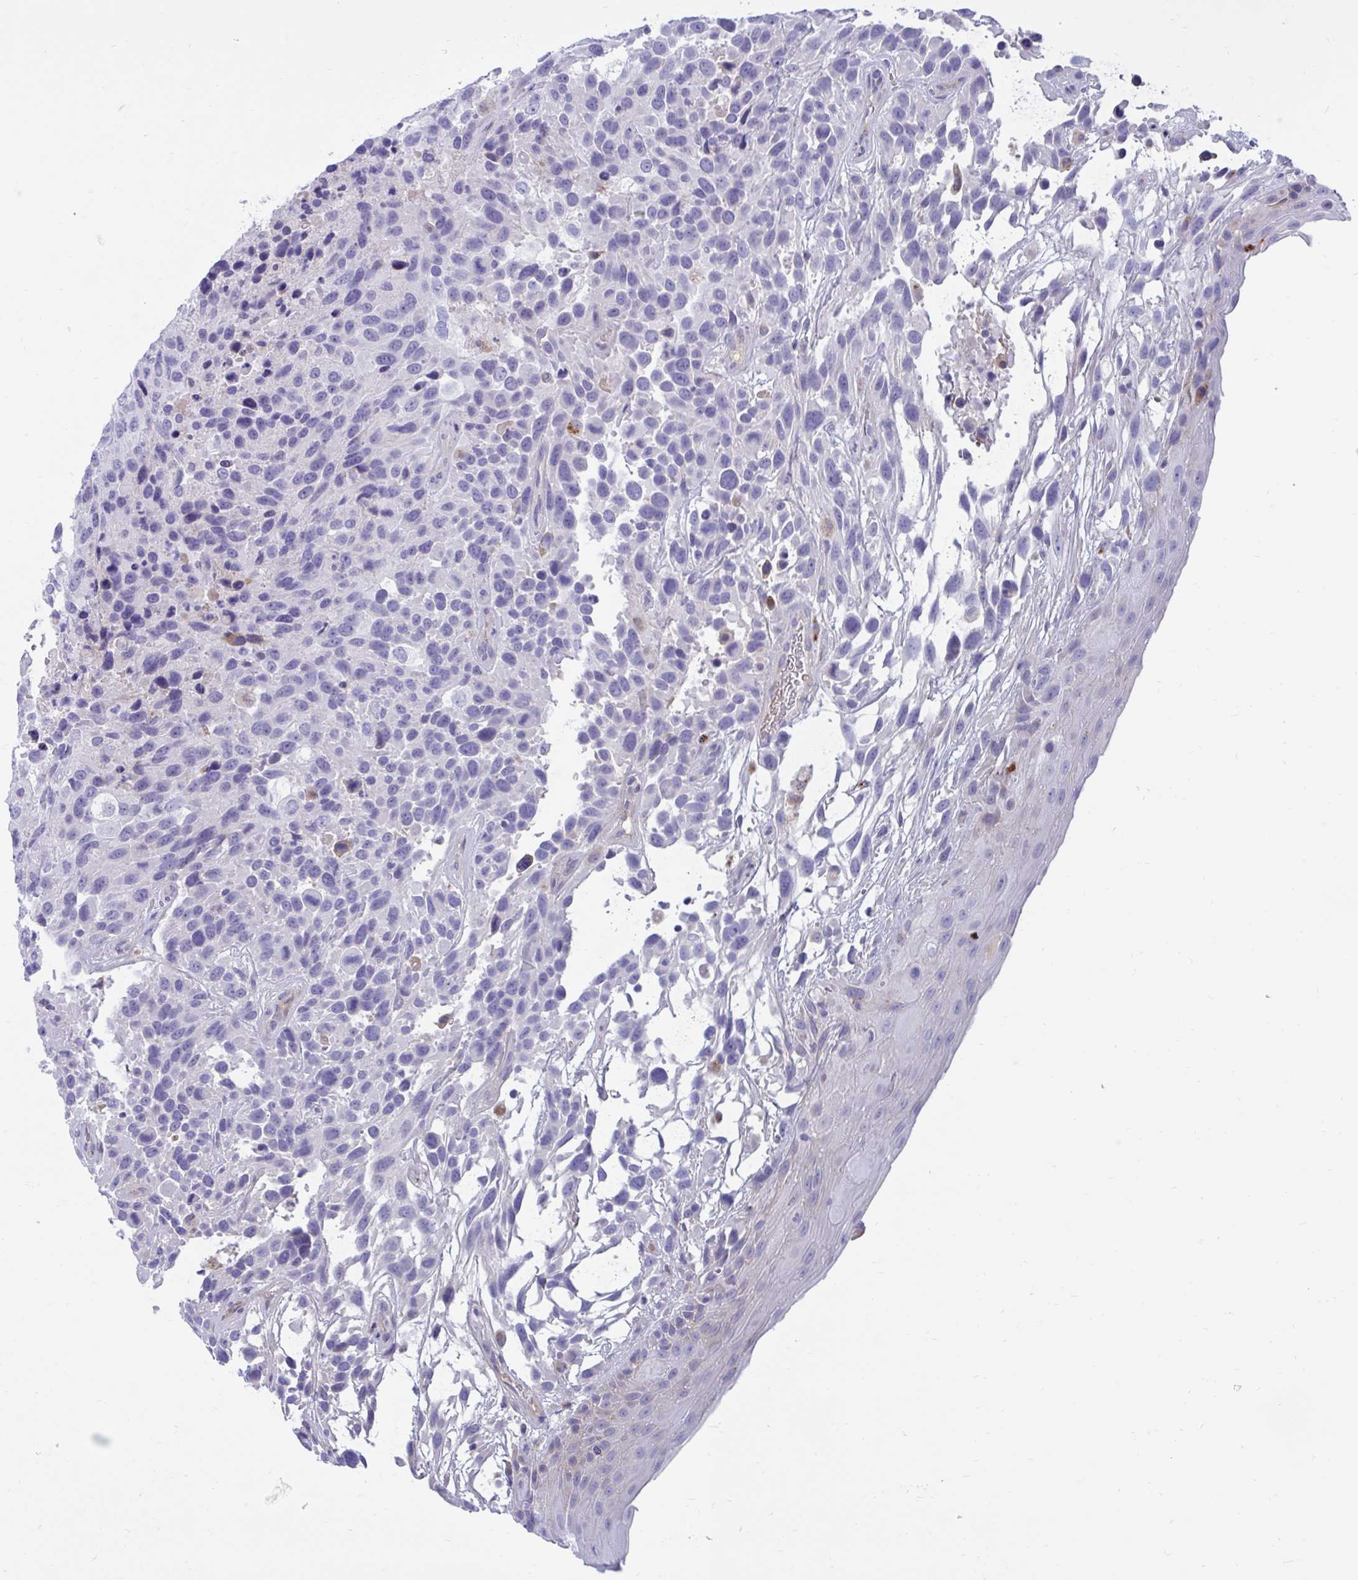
{"staining": {"intensity": "negative", "quantity": "none", "location": "none"}, "tissue": "urothelial cancer", "cell_type": "Tumor cells", "image_type": "cancer", "snomed": [{"axis": "morphology", "description": "Urothelial carcinoma, High grade"}, {"axis": "topography", "description": "Urinary bladder"}], "caption": "An immunohistochemistry micrograph of urothelial carcinoma (high-grade) is shown. There is no staining in tumor cells of urothelial carcinoma (high-grade). (DAB (3,3'-diaminobenzidine) IHC visualized using brightfield microscopy, high magnification).", "gene": "FAM219B", "patient": {"sex": "female", "age": 70}}